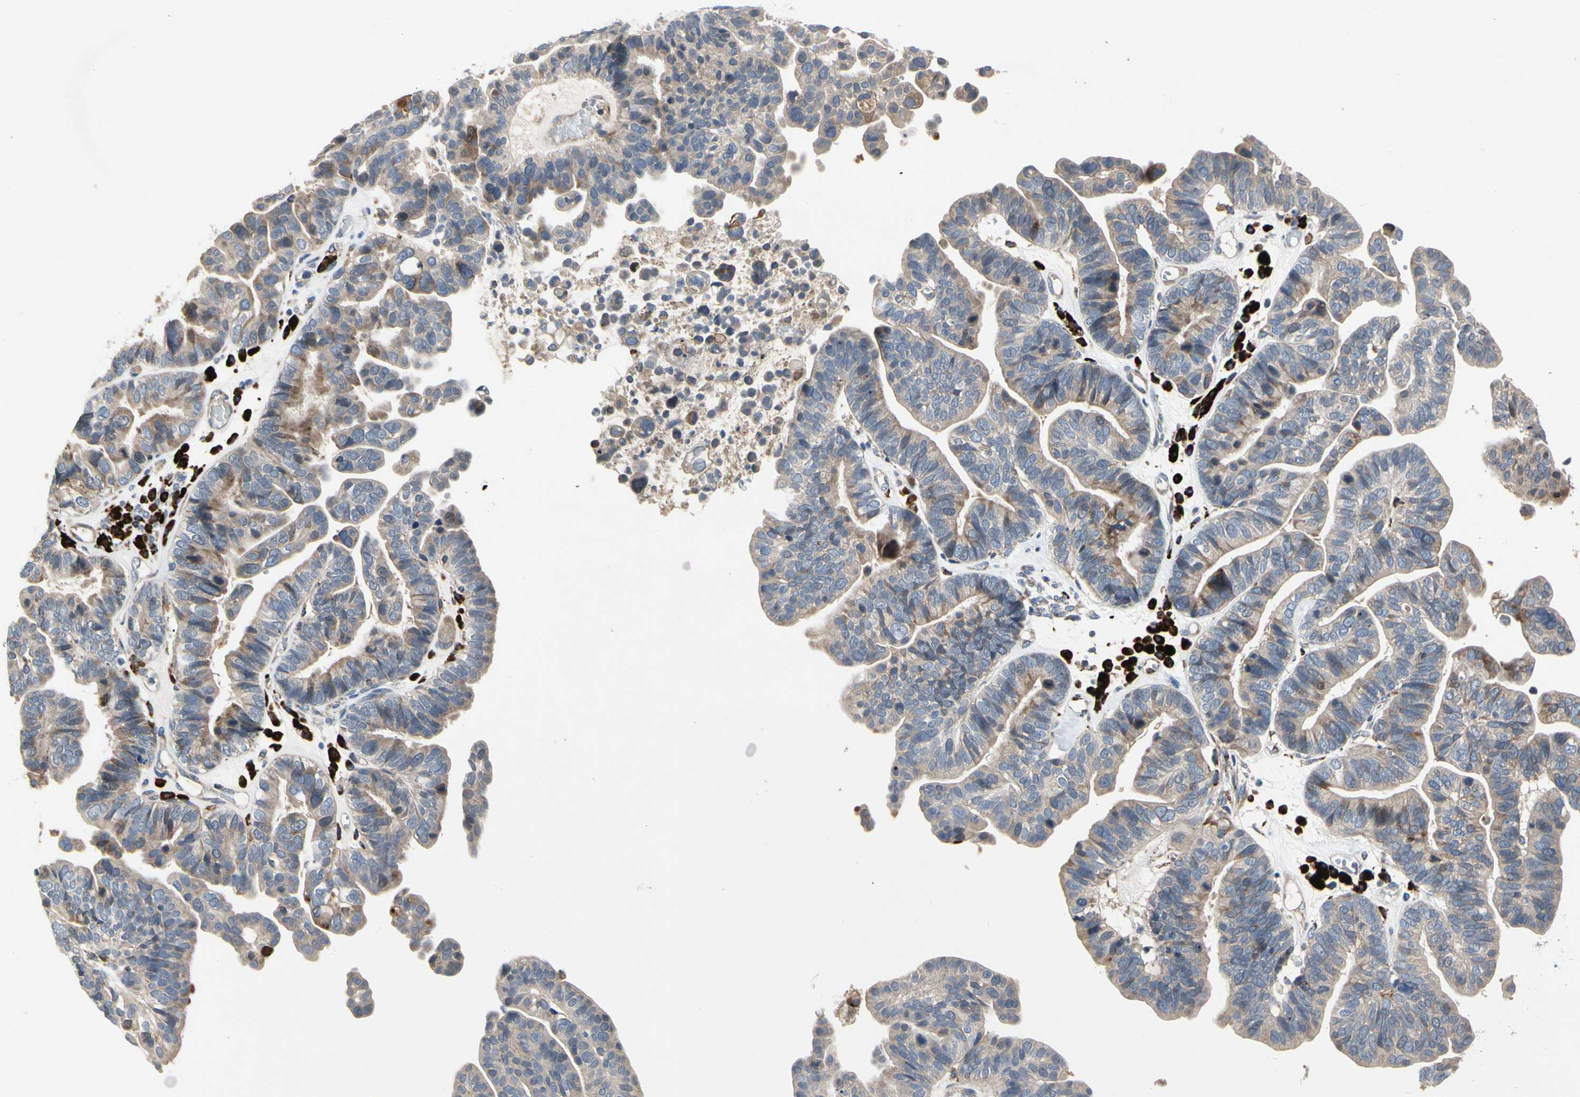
{"staining": {"intensity": "weak", "quantity": ">75%", "location": "cytoplasmic/membranous"}, "tissue": "ovarian cancer", "cell_type": "Tumor cells", "image_type": "cancer", "snomed": [{"axis": "morphology", "description": "Cystadenocarcinoma, serous, NOS"}, {"axis": "topography", "description": "Ovary"}], "caption": "Protein expression analysis of human serous cystadenocarcinoma (ovarian) reveals weak cytoplasmic/membranous positivity in approximately >75% of tumor cells. (Brightfield microscopy of DAB IHC at high magnification).", "gene": "MMEL1", "patient": {"sex": "female", "age": 56}}